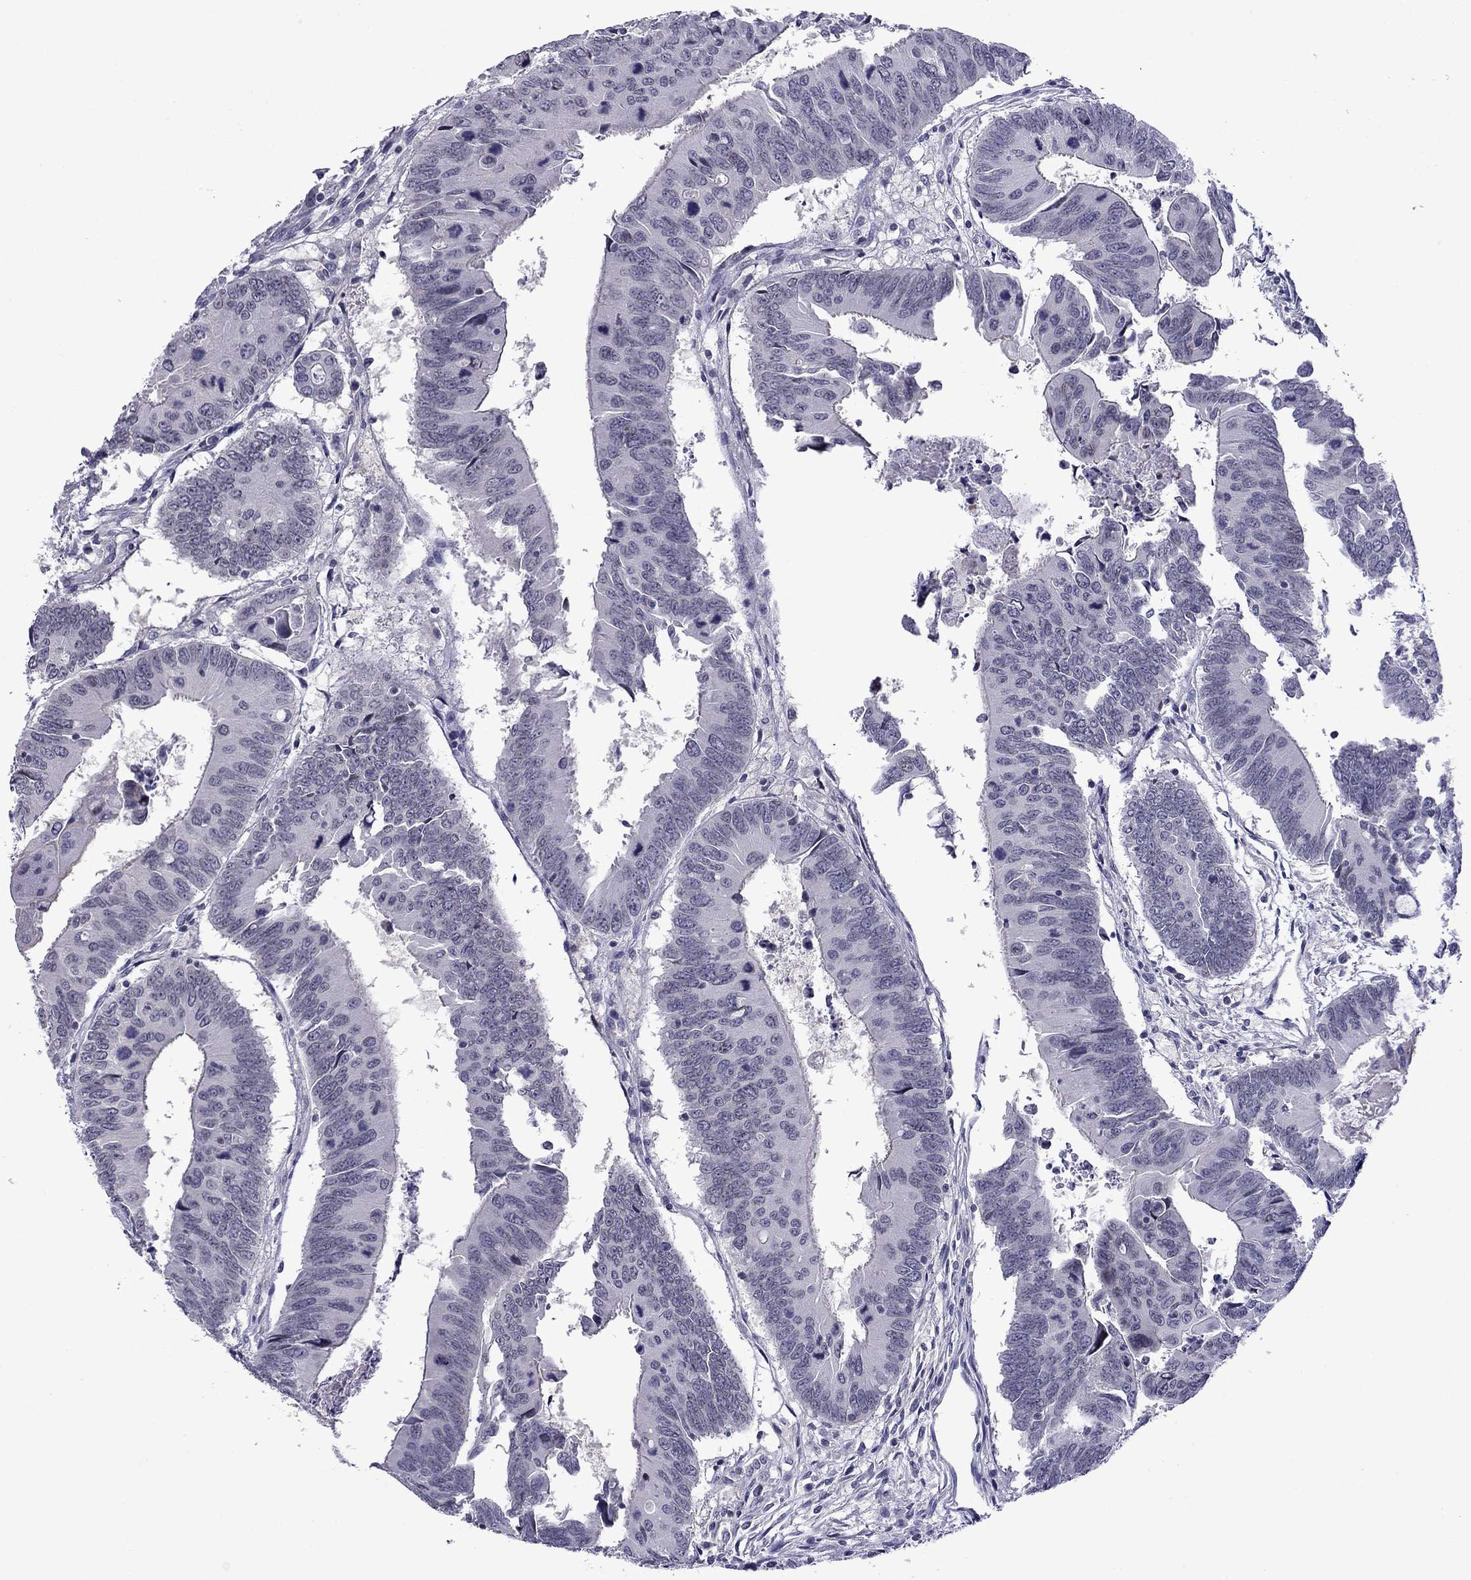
{"staining": {"intensity": "negative", "quantity": "none", "location": "none"}, "tissue": "colorectal cancer", "cell_type": "Tumor cells", "image_type": "cancer", "snomed": [{"axis": "morphology", "description": "Adenocarcinoma, NOS"}, {"axis": "topography", "description": "Rectum"}], "caption": "Tumor cells are negative for protein expression in human adenocarcinoma (colorectal).", "gene": "PRR18", "patient": {"sex": "male", "age": 67}}